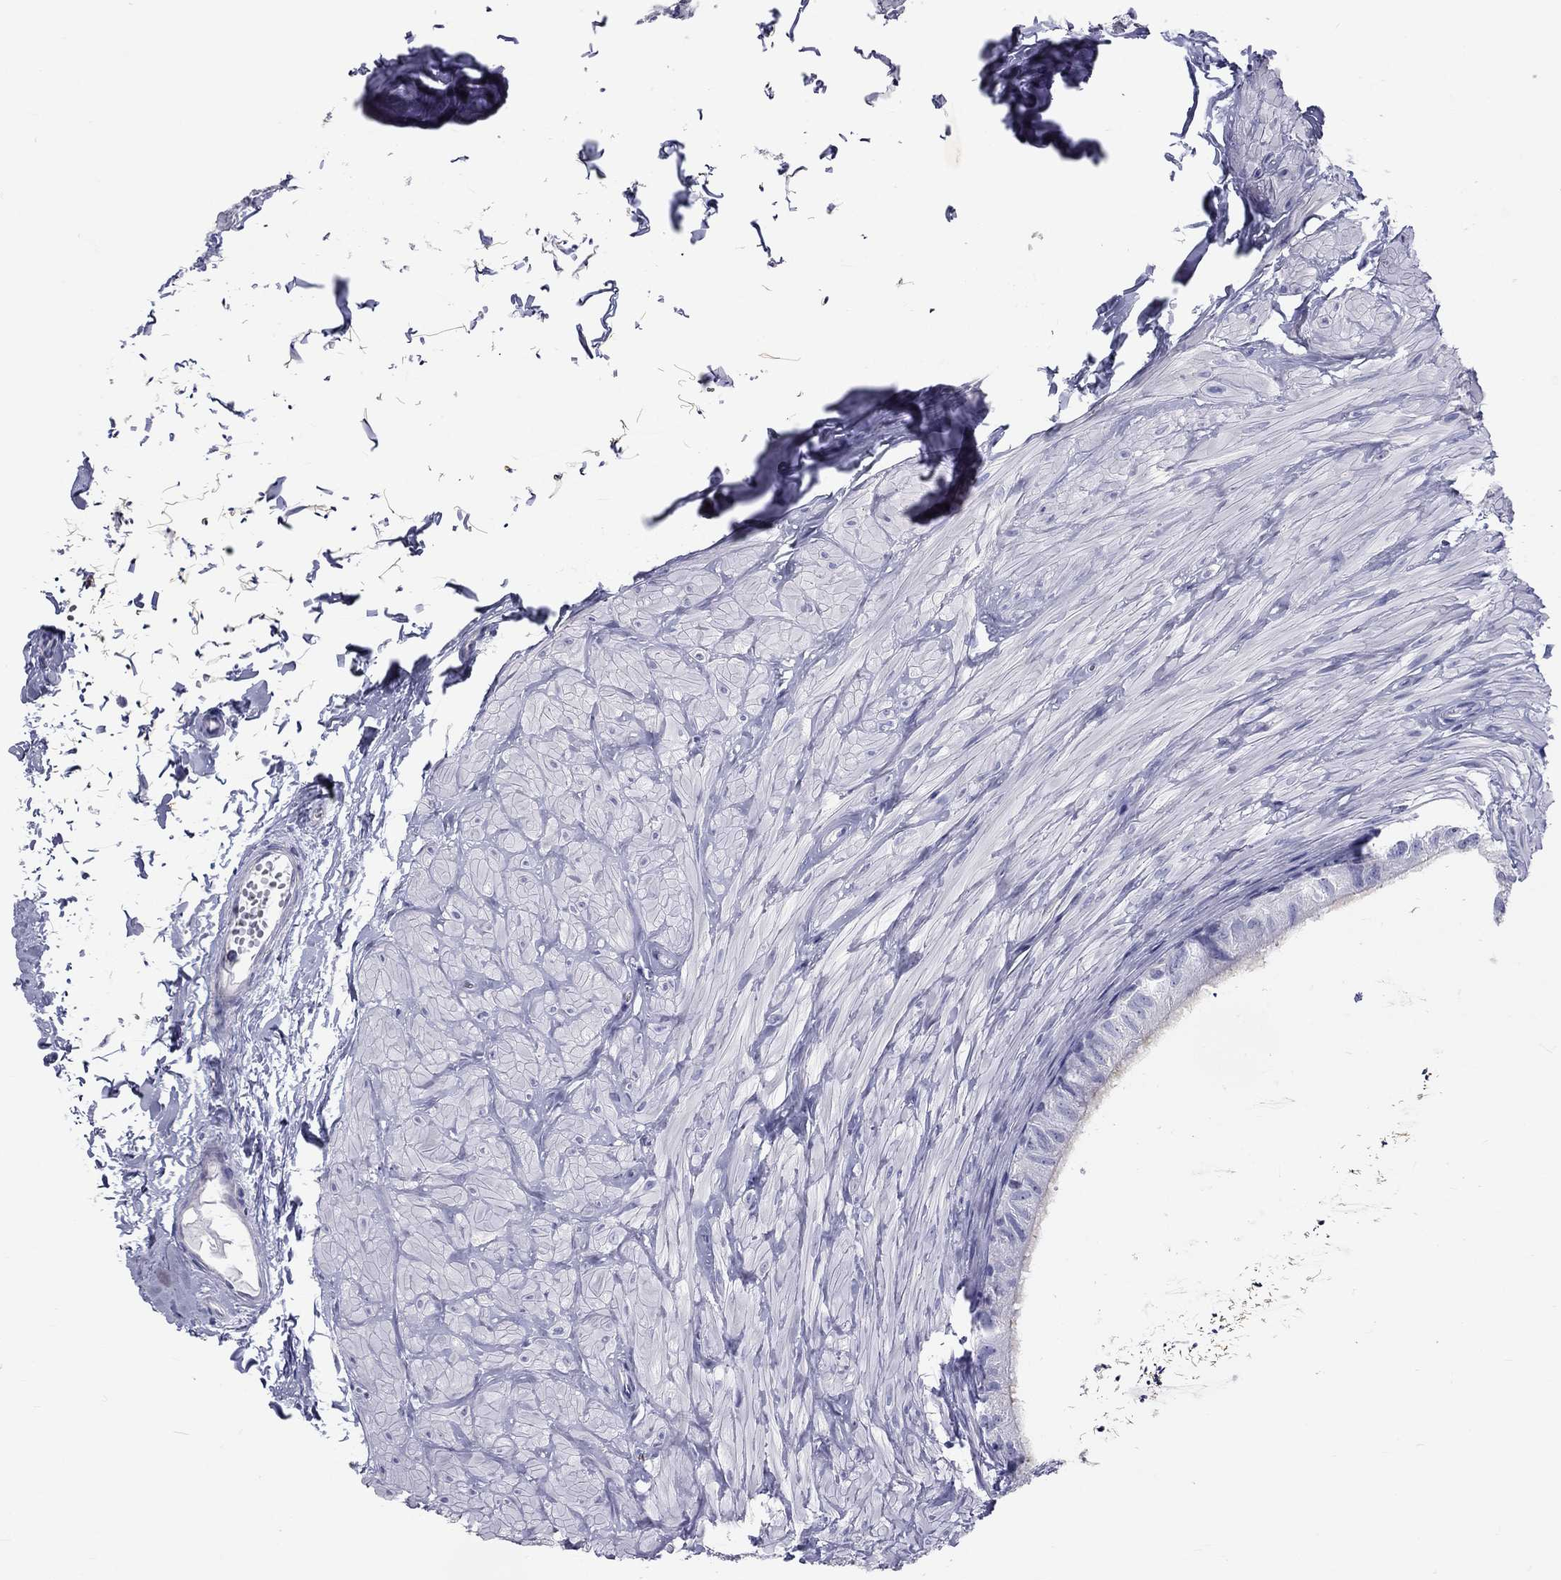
{"staining": {"intensity": "negative", "quantity": "none", "location": "none"}, "tissue": "epididymis", "cell_type": "Glandular cells", "image_type": "normal", "snomed": [{"axis": "morphology", "description": "Normal tissue, NOS"}, {"axis": "topography", "description": "Epididymis"}], "caption": "Immunohistochemical staining of benign human epididymis reveals no significant expression in glandular cells.", "gene": "DNALI1", "patient": {"sex": "male", "age": 32}}